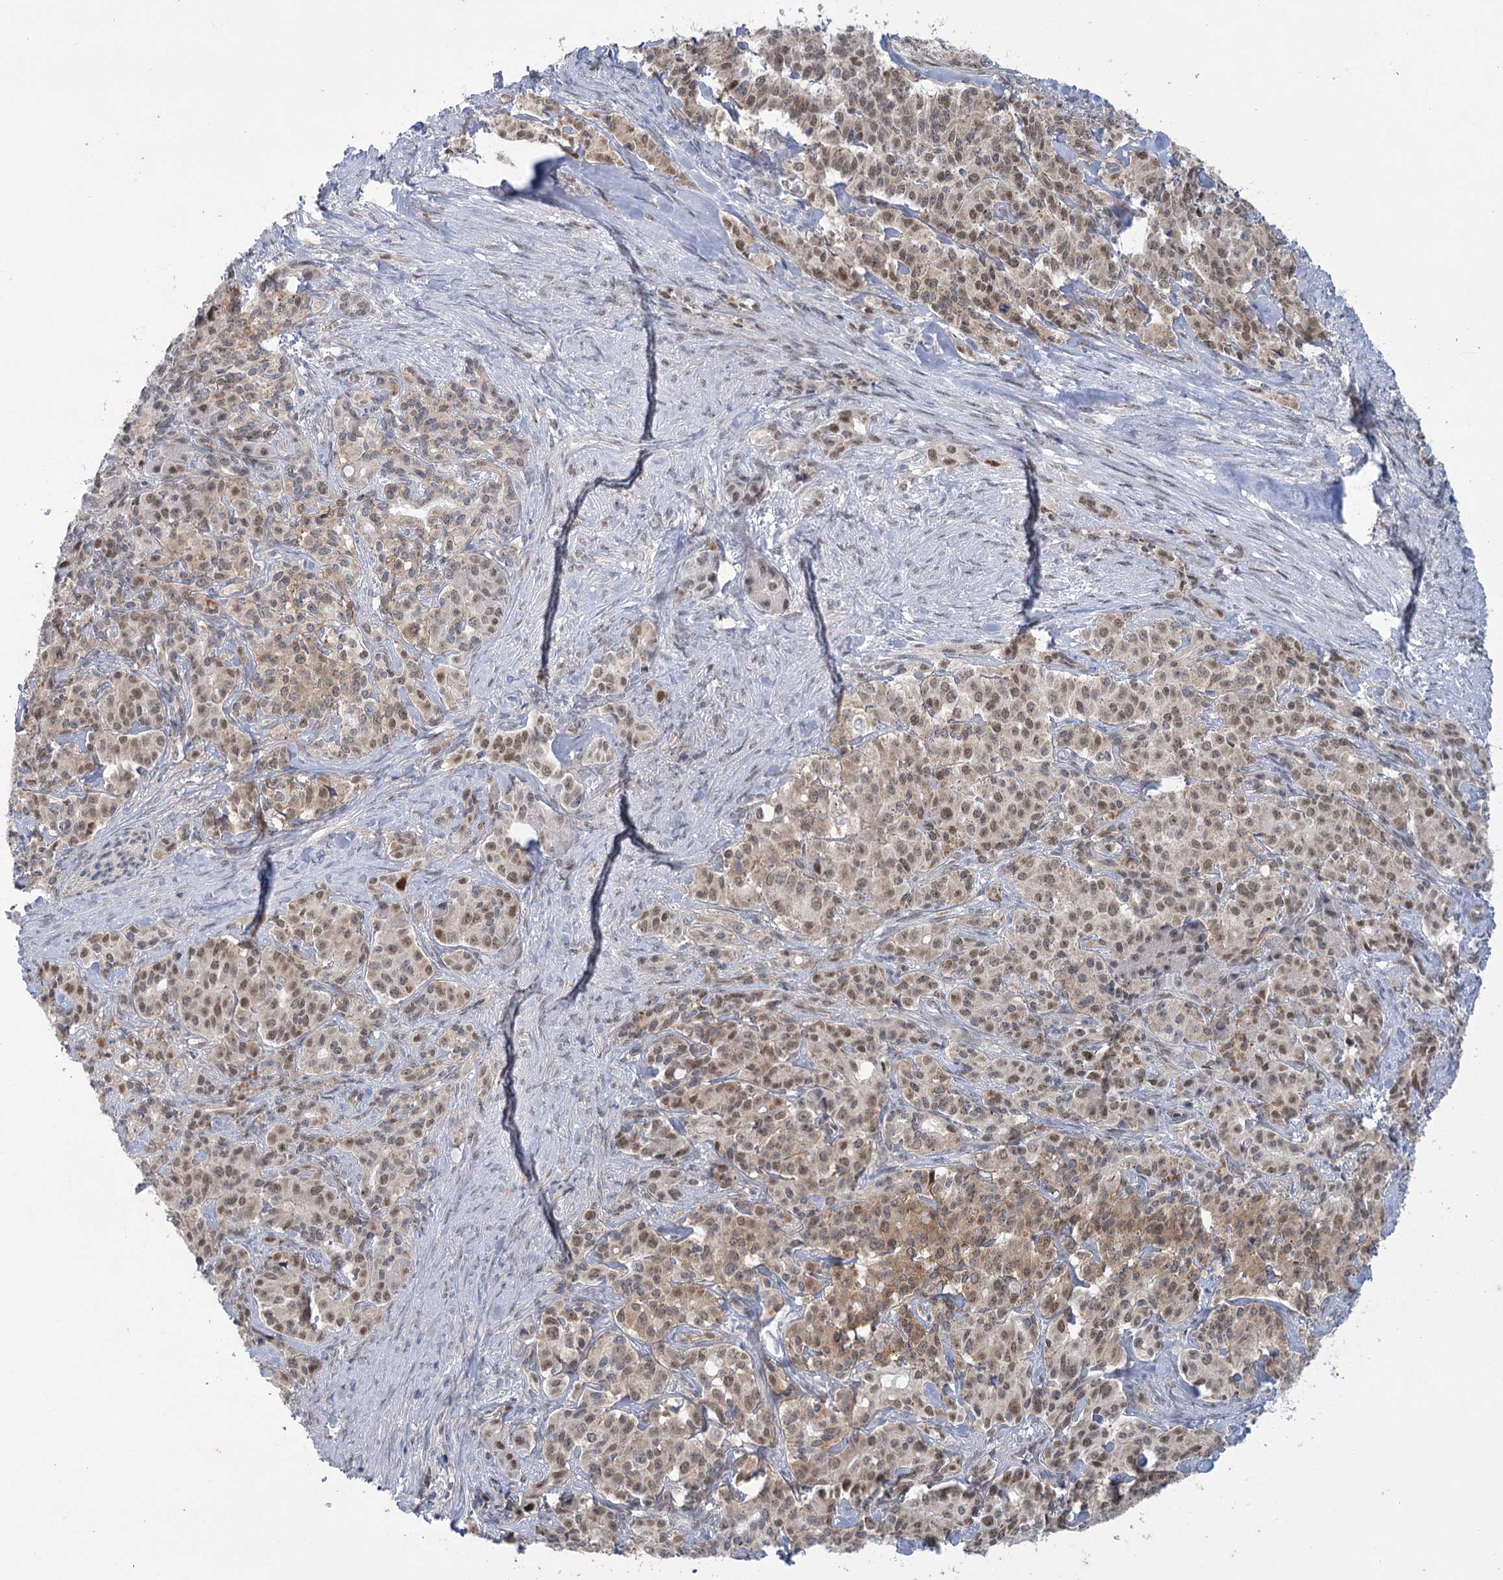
{"staining": {"intensity": "moderate", "quantity": ">75%", "location": "cytoplasmic/membranous,nuclear"}, "tissue": "pancreatic cancer", "cell_type": "Tumor cells", "image_type": "cancer", "snomed": [{"axis": "morphology", "description": "Adenocarcinoma, NOS"}, {"axis": "topography", "description": "Pancreas"}], "caption": "This micrograph displays IHC staining of human adenocarcinoma (pancreatic), with medium moderate cytoplasmic/membranous and nuclear expression in approximately >75% of tumor cells.", "gene": "MTG1", "patient": {"sex": "female", "age": 74}}